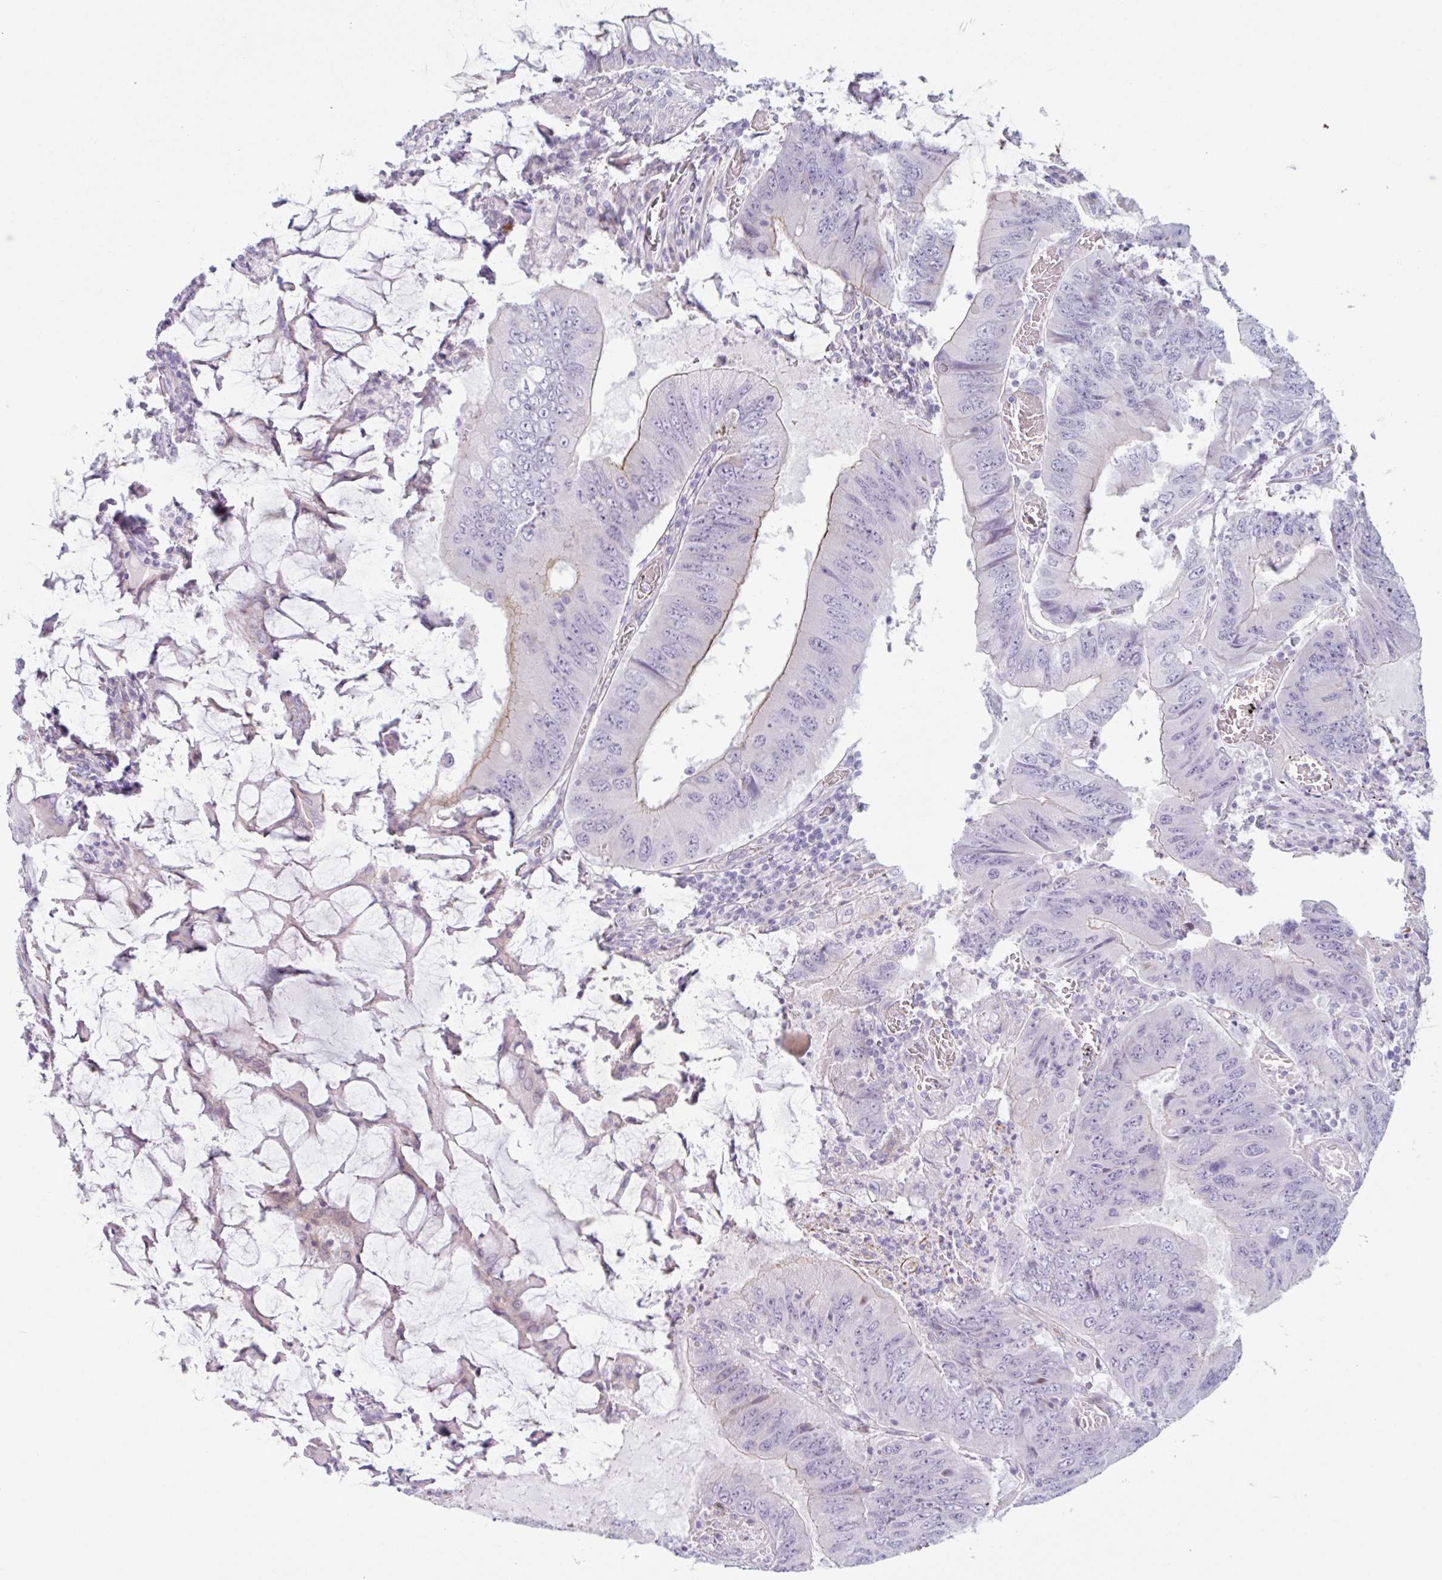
{"staining": {"intensity": "negative", "quantity": "none", "location": "none"}, "tissue": "colorectal cancer", "cell_type": "Tumor cells", "image_type": "cancer", "snomed": [{"axis": "morphology", "description": "Adenocarcinoma, NOS"}, {"axis": "topography", "description": "Colon"}], "caption": "Immunohistochemistry micrograph of neoplastic tissue: human colorectal cancer stained with DAB reveals no significant protein staining in tumor cells.", "gene": "MYH10", "patient": {"sex": "male", "age": 53}}